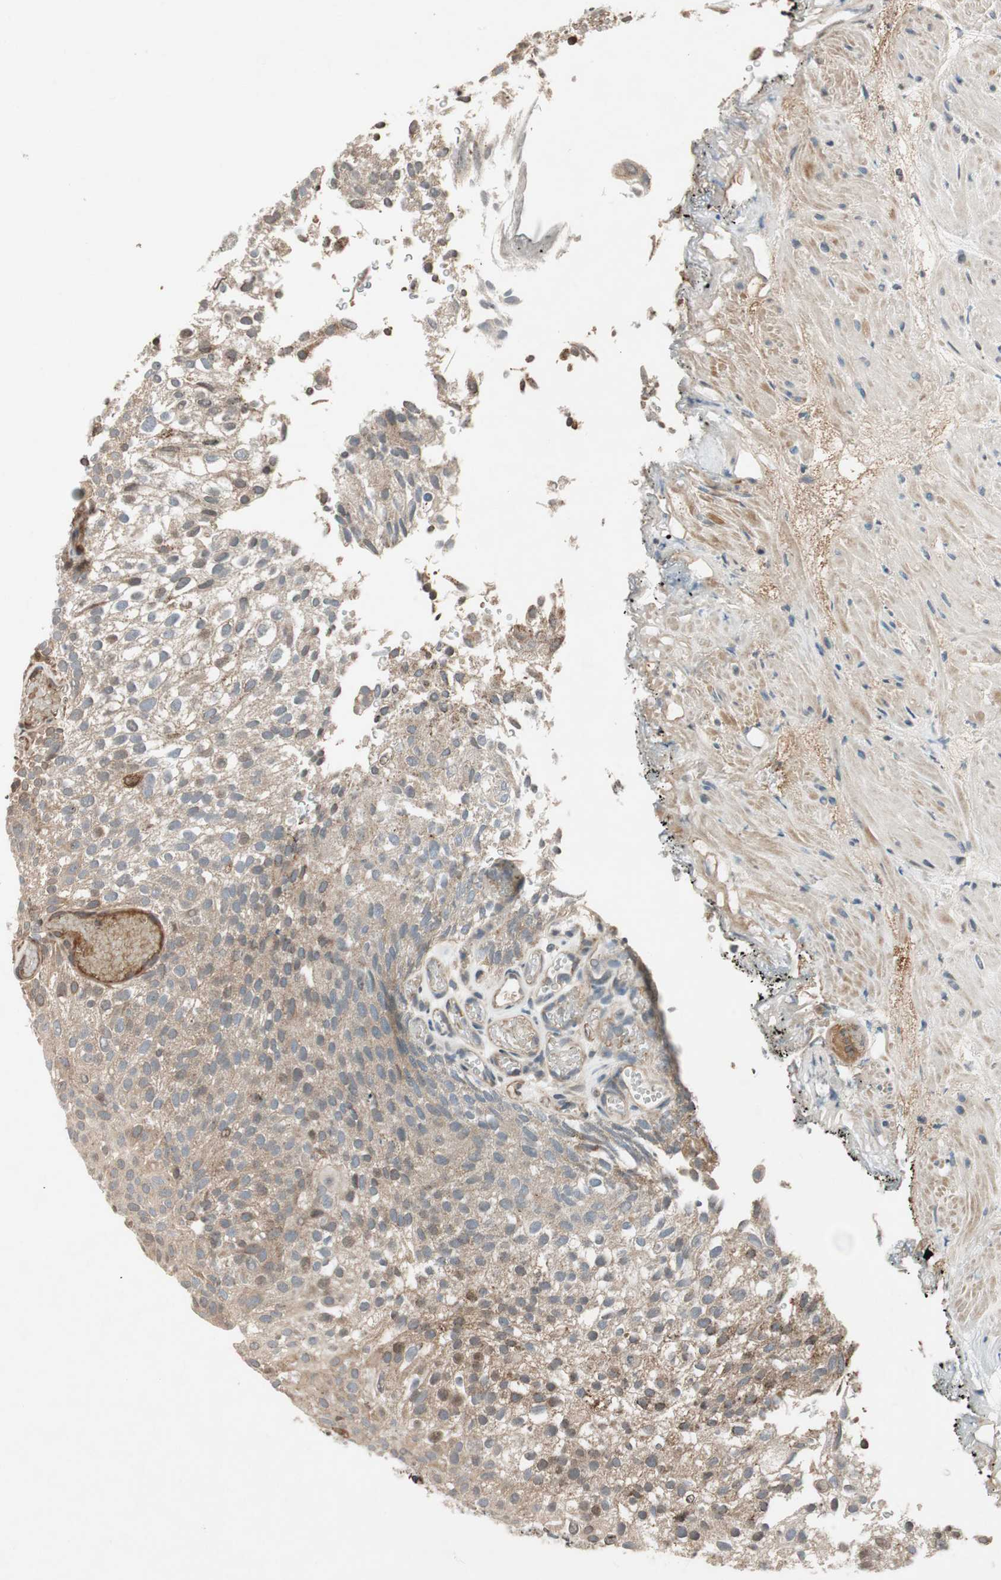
{"staining": {"intensity": "weak", "quantity": ">75%", "location": "cytoplasmic/membranous"}, "tissue": "urothelial cancer", "cell_type": "Tumor cells", "image_type": "cancer", "snomed": [{"axis": "morphology", "description": "Urothelial carcinoma, Low grade"}, {"axis": "topography", "description": "Urinary bladder"}], "caption": "Urothelial carcinoma (low-grade) stained with DAB IHC shows low levels of weak cytoplasmic/membranous positivity in about >75% of tumor cells. (DAB (3,3'-diaminobenzidine) = brown stain, brightfield microscopy at high magnification).", "gene": "GCLM", "patient": {"sex": "male", "age": 78}}